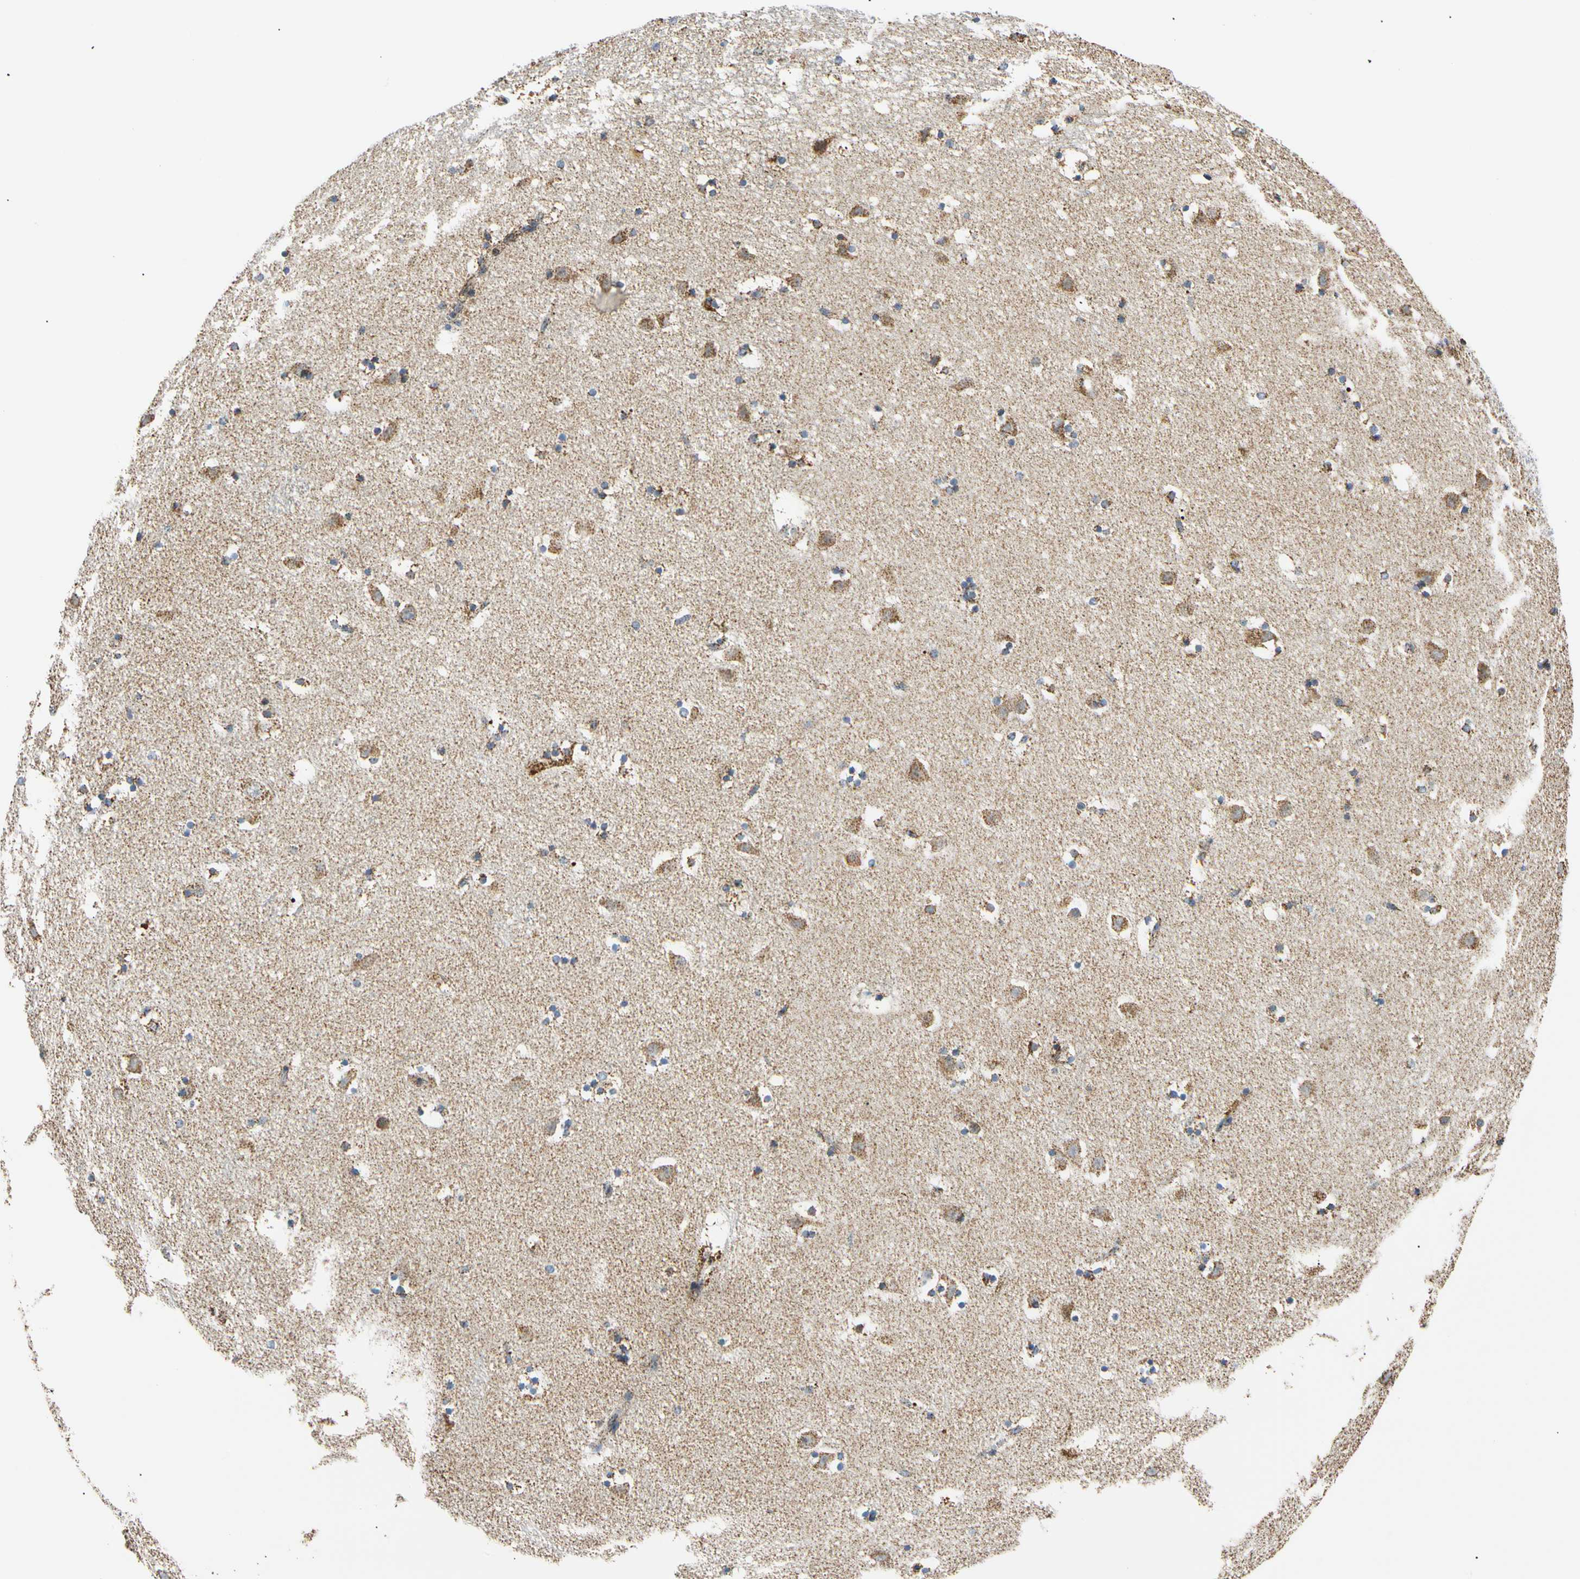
{"staining": {"intensity": "moderate", "quantity": ">75%", "location": "cytoplasmic/membranous"}, "tissue": "caudate", "cell_type": "Glial cells", "image_type": "normal", "snomed": [{"axis": "morphology", "description": "Normal tissue, NOS"}, {"axis": "topography", "description": "Lateral ventricle wall"}], "caption": "Immunohistochemistry staining of benign caudate, which reveals medium levels of moderate cytoplasmic/membranous positivity in approximately >75% of glial cells indicating moderate cytoplasmic/membranous protein staining. The staining was performed using DAB (brown) for protein detection and nuclei were counterstained in hematoxylin (blue).", "gene": "ACAT1", "patient": {"sex": "male", "age": 45}}